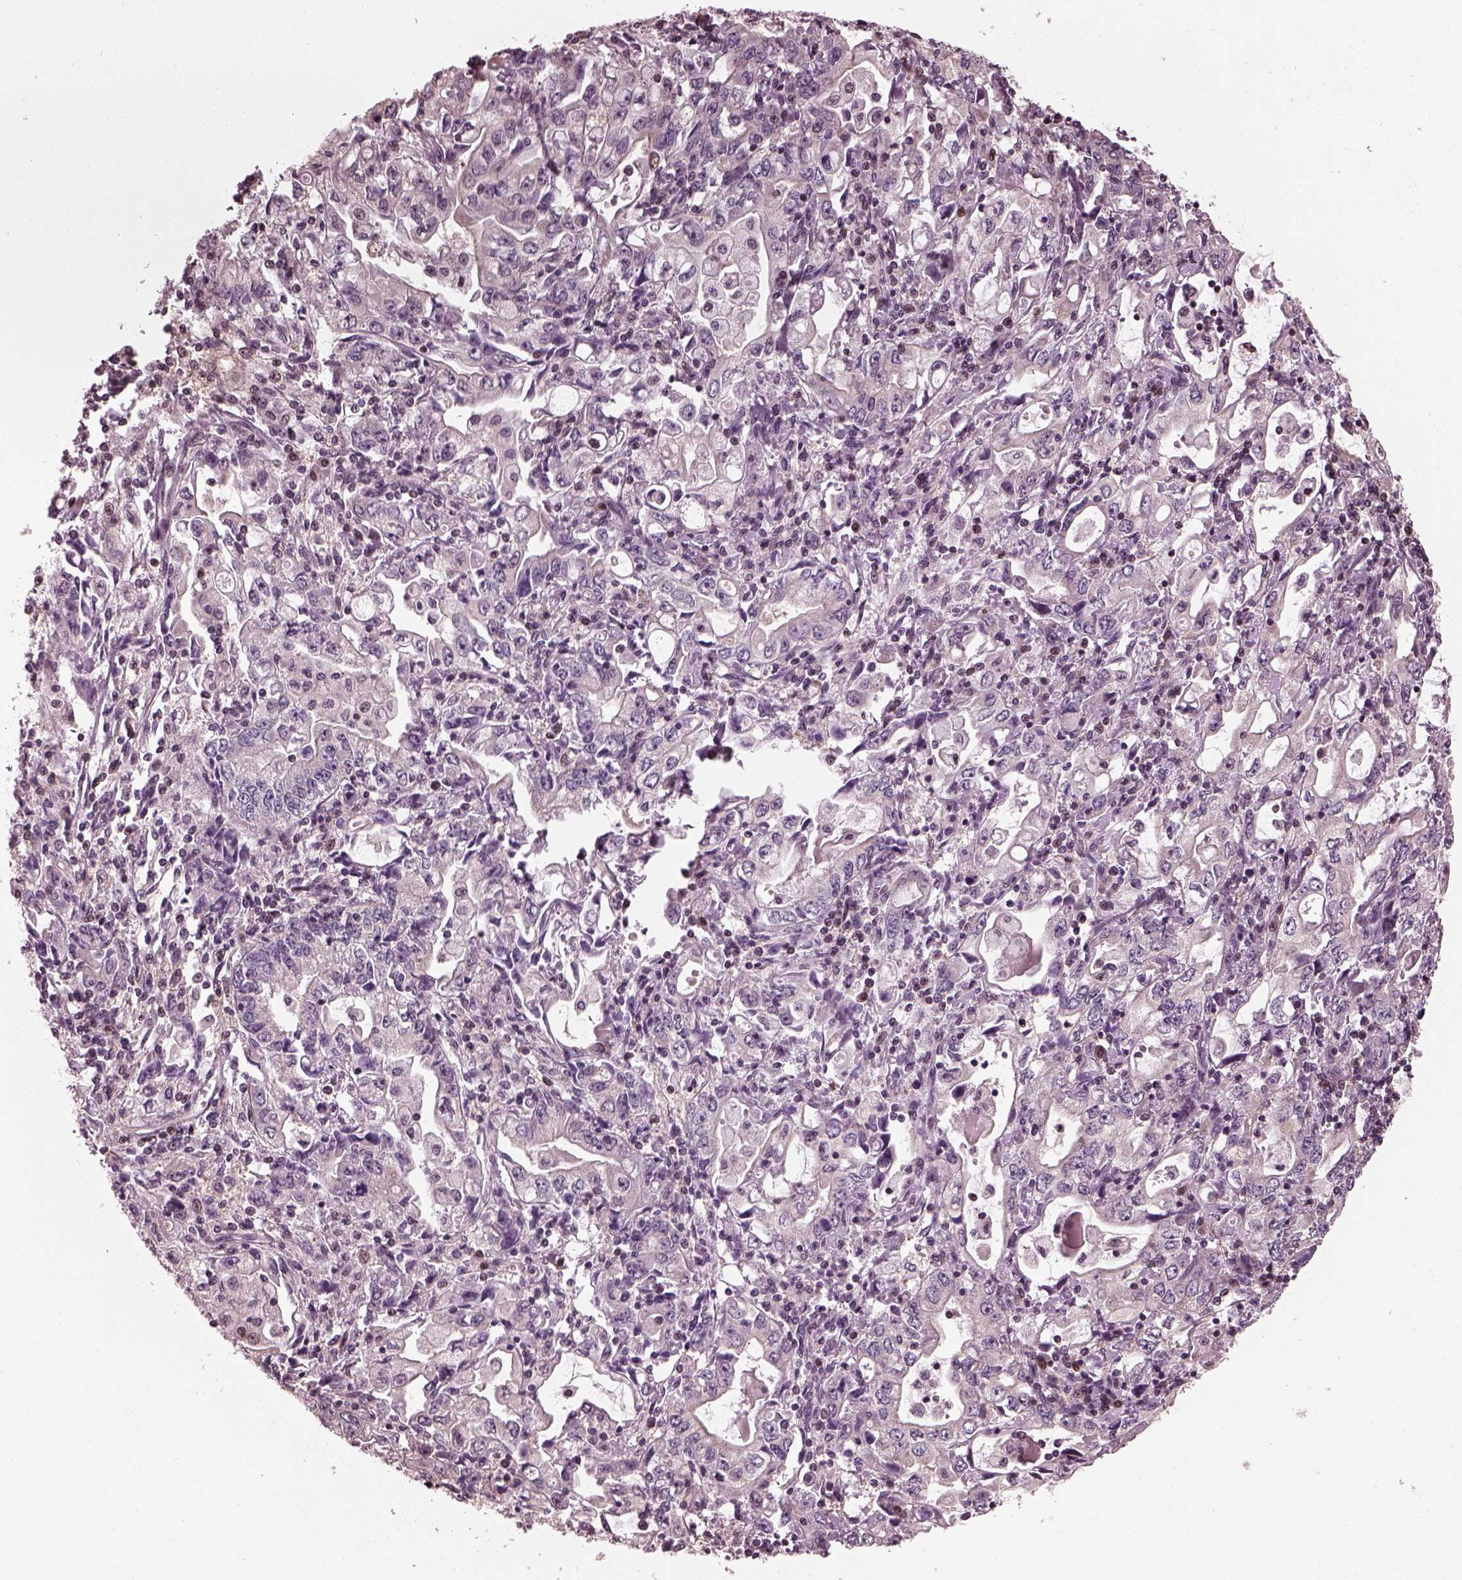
{"staining": {"intensity": "negative", "quantity": "none", "location": "none"}, "tissue": "stomach cancer", "cell_type": "Tumor cells", "image_type": "cancer", "snomed": [{"axis": "morphology", "description": "Adenocarcinoma, NOS"}, {"axis": "topography", "description": "Stomach, lower"}], "caption": "Immunohistochemistry of stomach cancer exhibits no positivity in tumor cells. (Brightfield microscopy of DAB IHC at high magnification).", "gene": "BFSP1", "patient": {"sex": "female", "age": 72}}